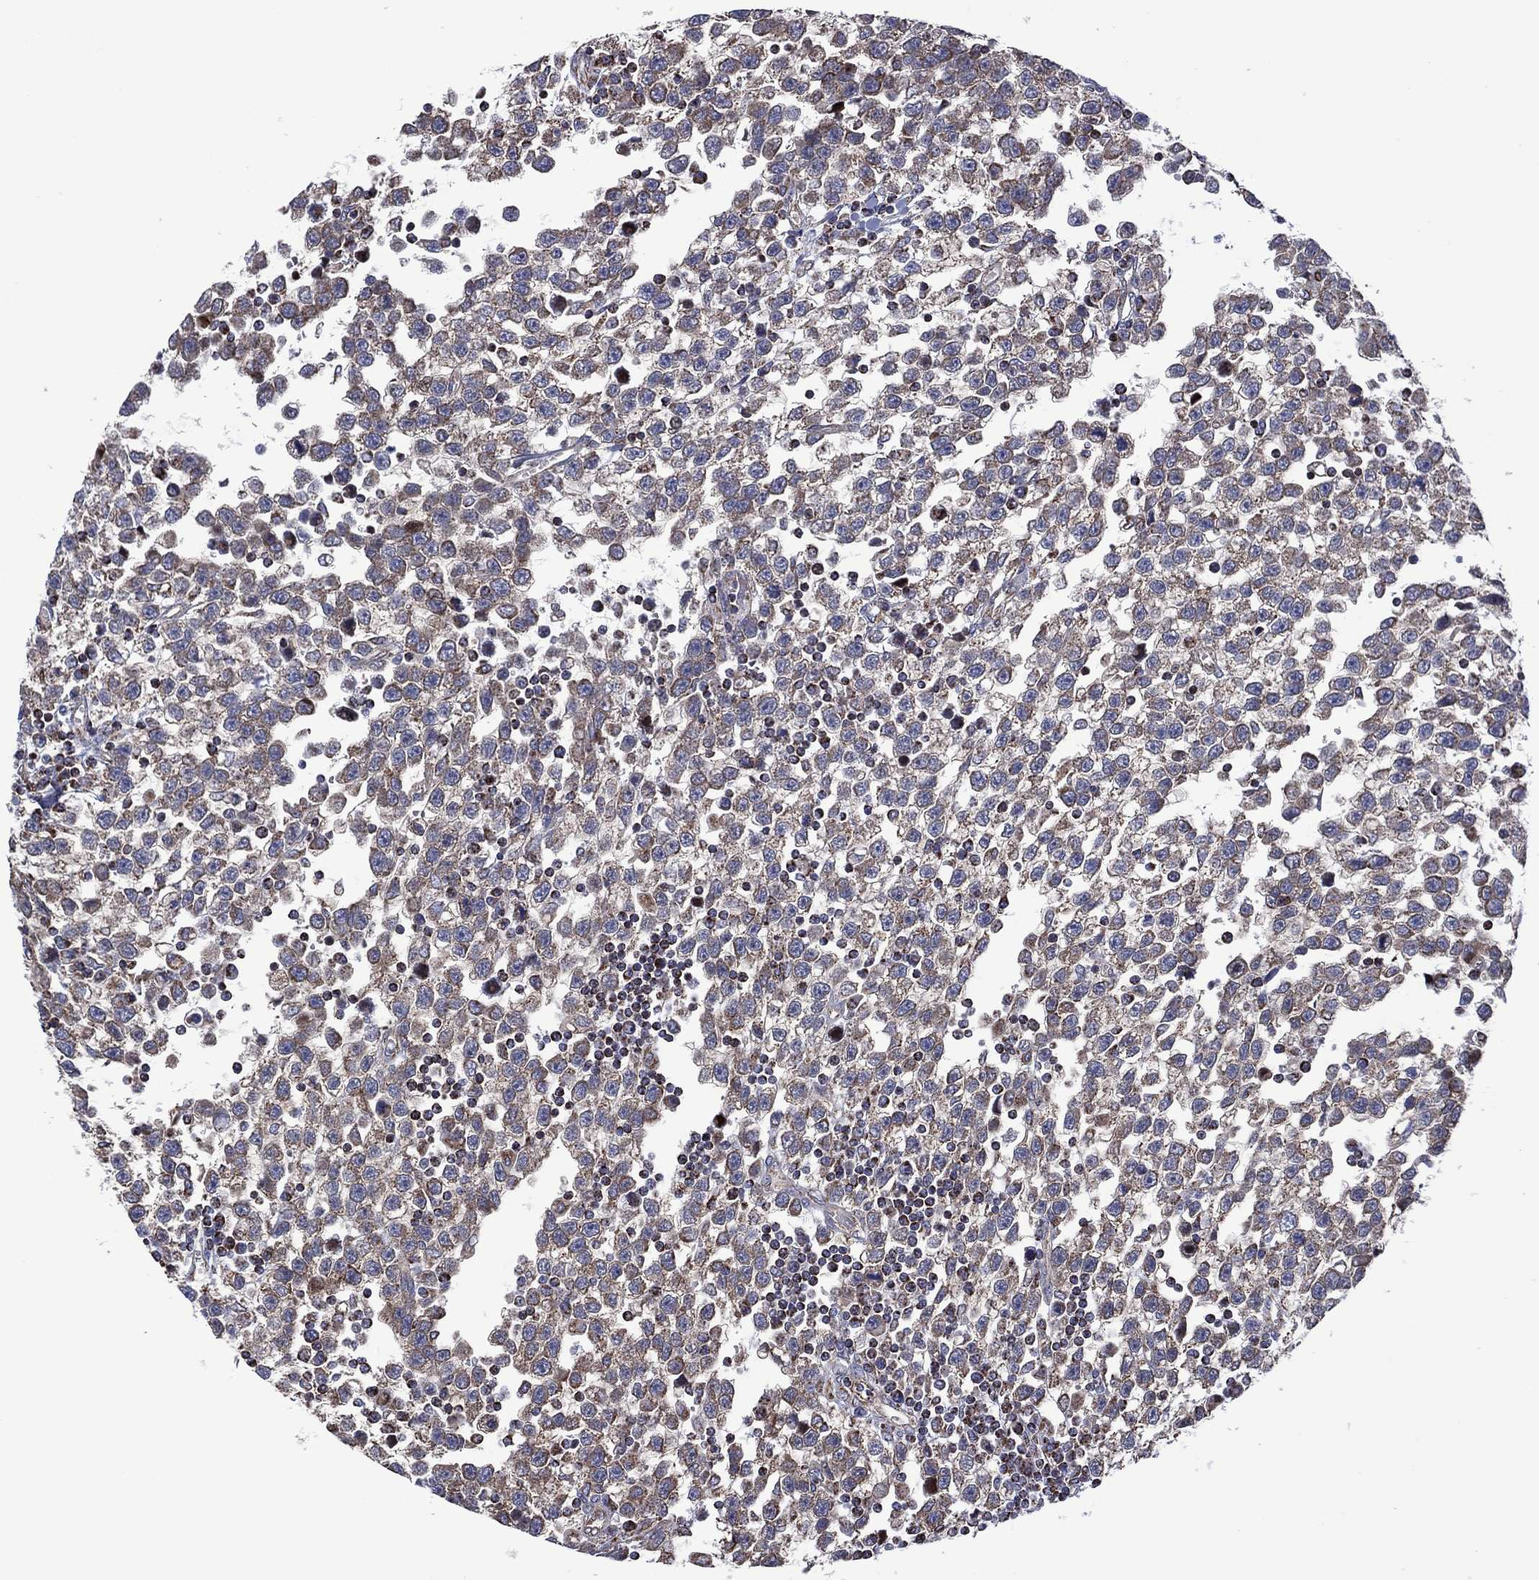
{"staining": {"intensity": "weak", "quantity": "<25%", "location": "cytoplasmic/membranous"}, "tissue": "testis cancer", "cell_type": "Tumor cells", "image_type": "cancer", "snomed": [{"axis": "morphology", "description": "Seminoma, NOS"}, {"axis": "topography", "description": "Testis"}], "caption": "Immunohistochemistry histopathology image of neoplastic tissue: human testis seminoma stained with DAB (3,3'-diaminobenzidine) demonstrates no significant protein staining in tumor cells.", "gene": "PIDD1", "patient": {"sex": "male", "age": 34}}